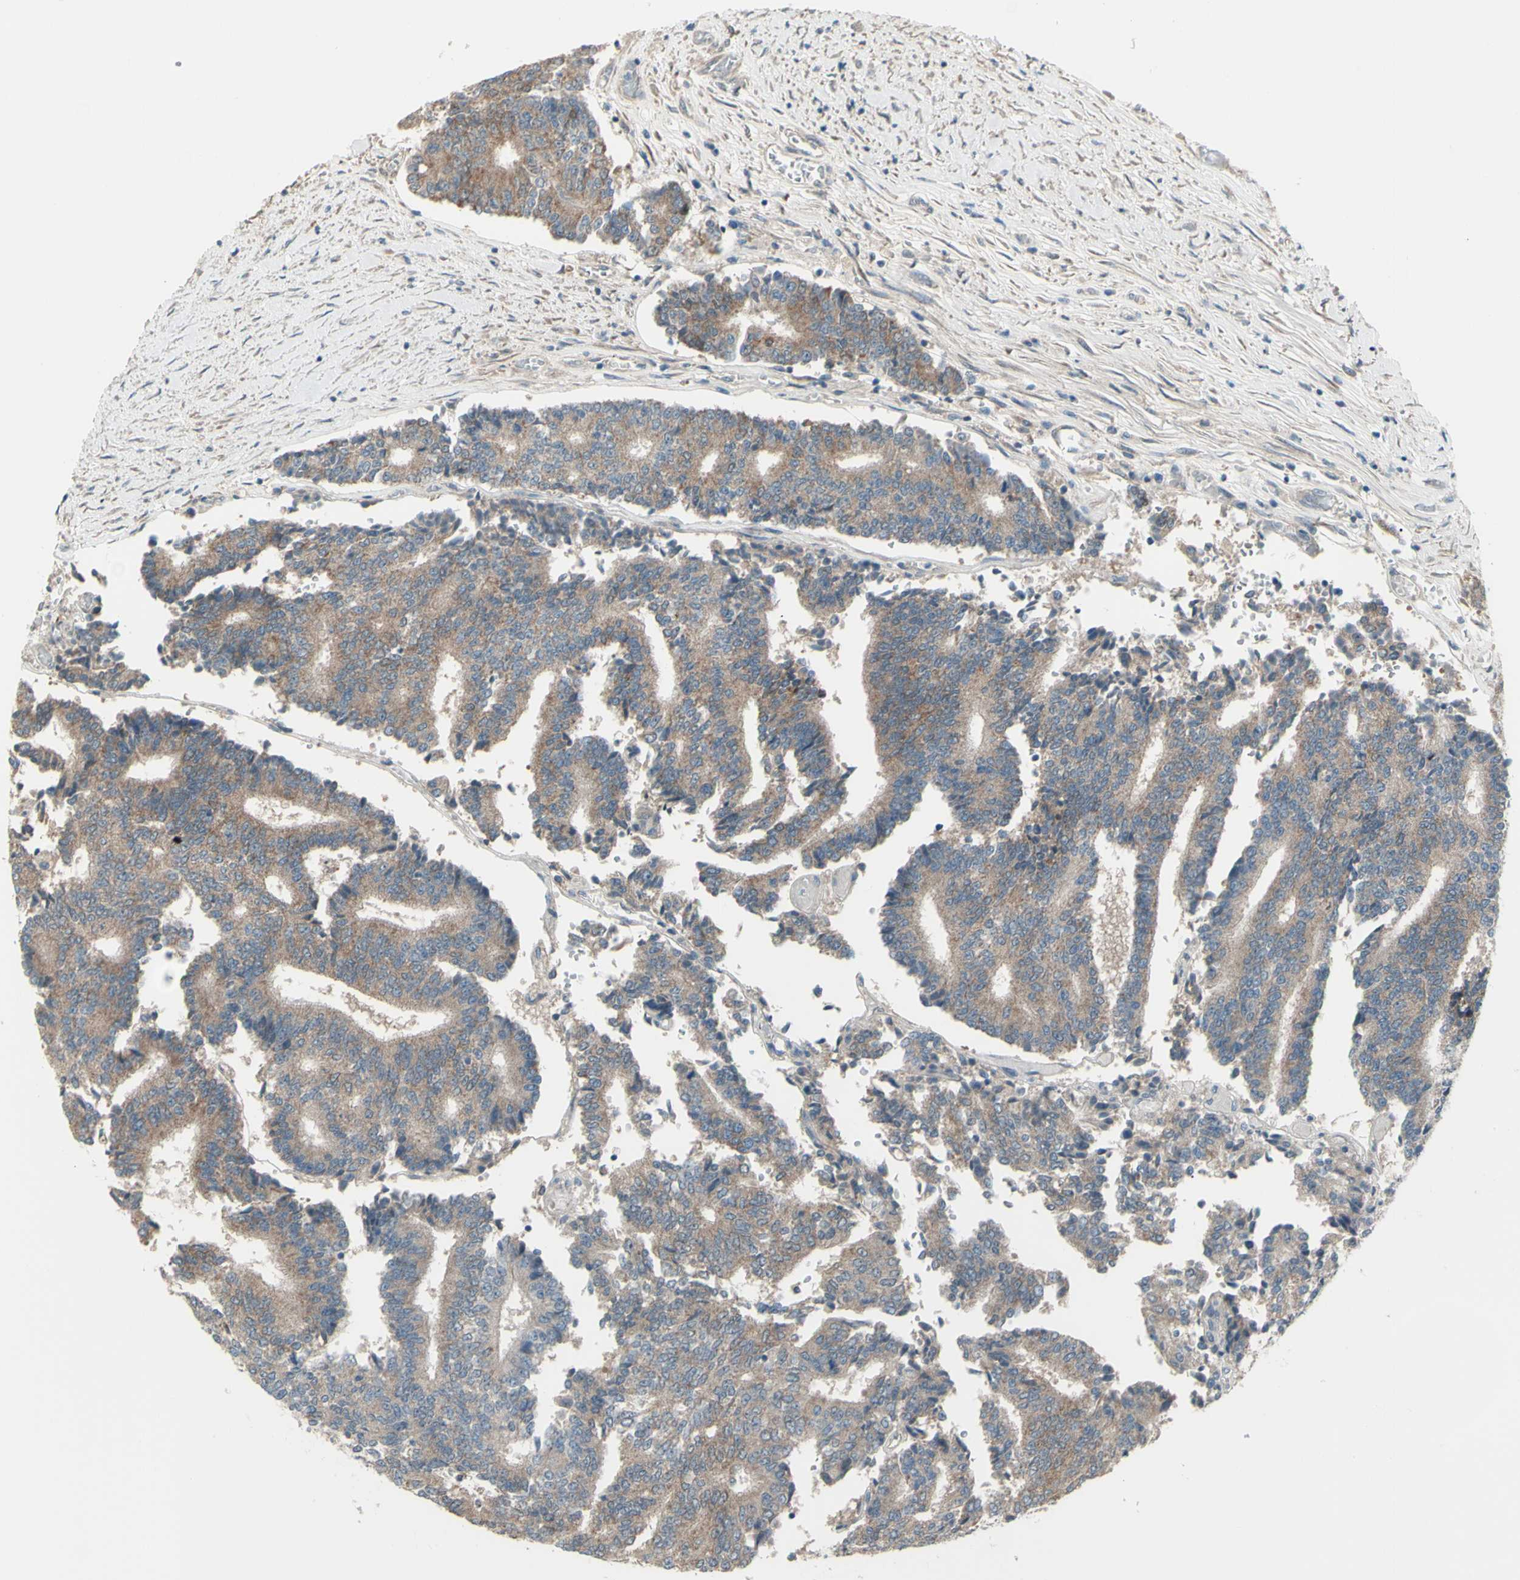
{"staining": {"intensity": "moderate", "quantity": ">75%", "location": "cytoplasmic/membranous"}, "tissue": "prostate cancer", "cell_type": "Tumor cells", "image_type": "cancer", "snomed": [{"axis": "morphology", "description": "Normal tissue, NOS"}, {"axis": "morphology", "description": "Adenocarcinoma, High grade"}, {"axis": "topography", "description": "Prostate"}, {"axis": "topography", "description": "Seminal veicle"}], "caption": "Protein staining demonstrates moderate cytoplasmic/membranous staining in approximately >75% of tumor cells in adenocarcinoma (high-grade) (prostate).", "gene": "NAXD", "patient": {"sex": "male", "age": 55}}